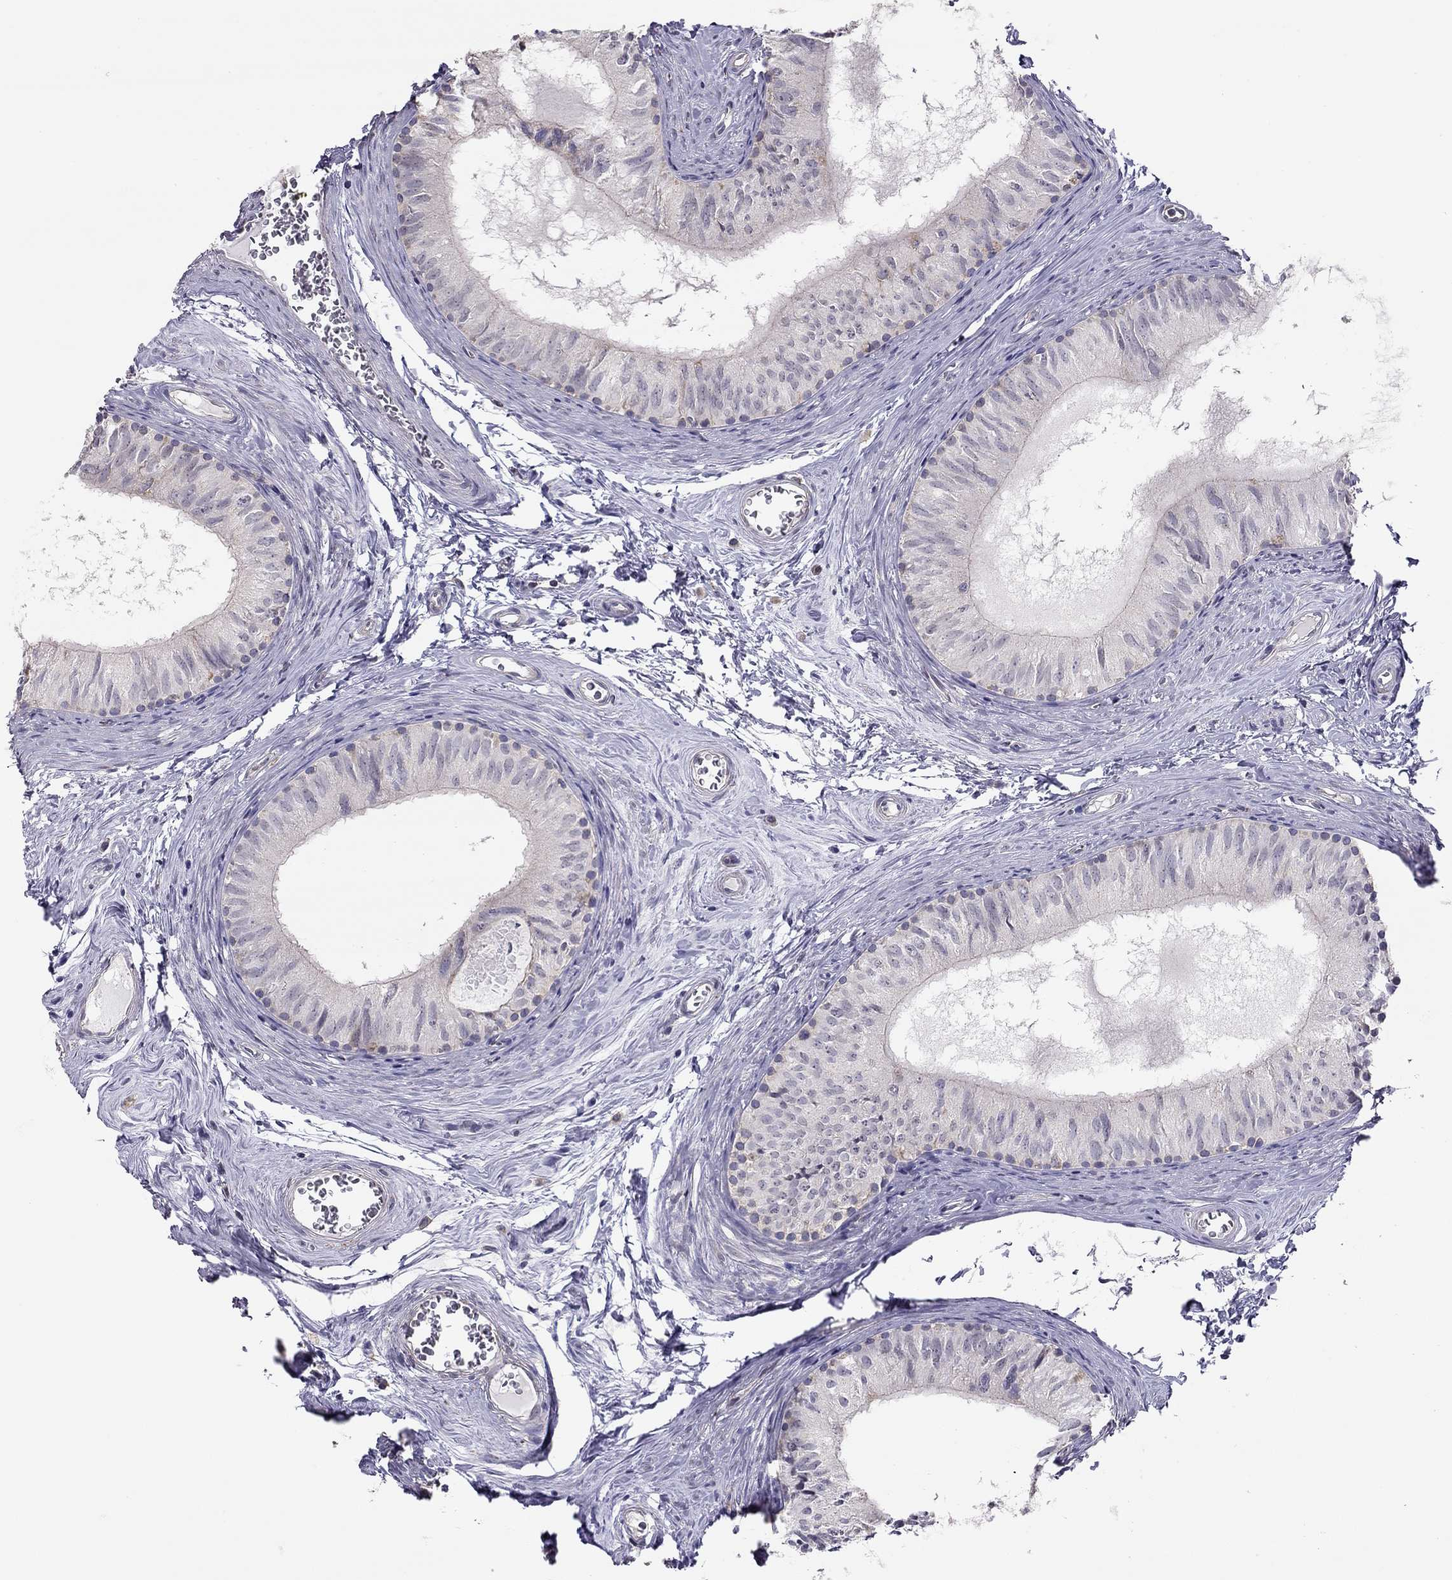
{"staining": {"intensity": "negative", "quantity": "none", "location": "none"}, "tissue": "epididymis", "cell_type": "Glandular cells", "image_type": "normal", "snomed": [{"axis": "morphology", "description": "Normal tissue, NOS"}, {"axis": "topography", "description": "Epididymis"}], "caption": "Glandular cells show no significant positivity in unremarkable epididymis. (Stains: DAB immunohistochemistry (IHC) with hematoxylin counter stain, Microscopy: brightfield microscopy at high magnification).", "gene": "LRIT3", "patient": {"sex": "male", "age": 52}}